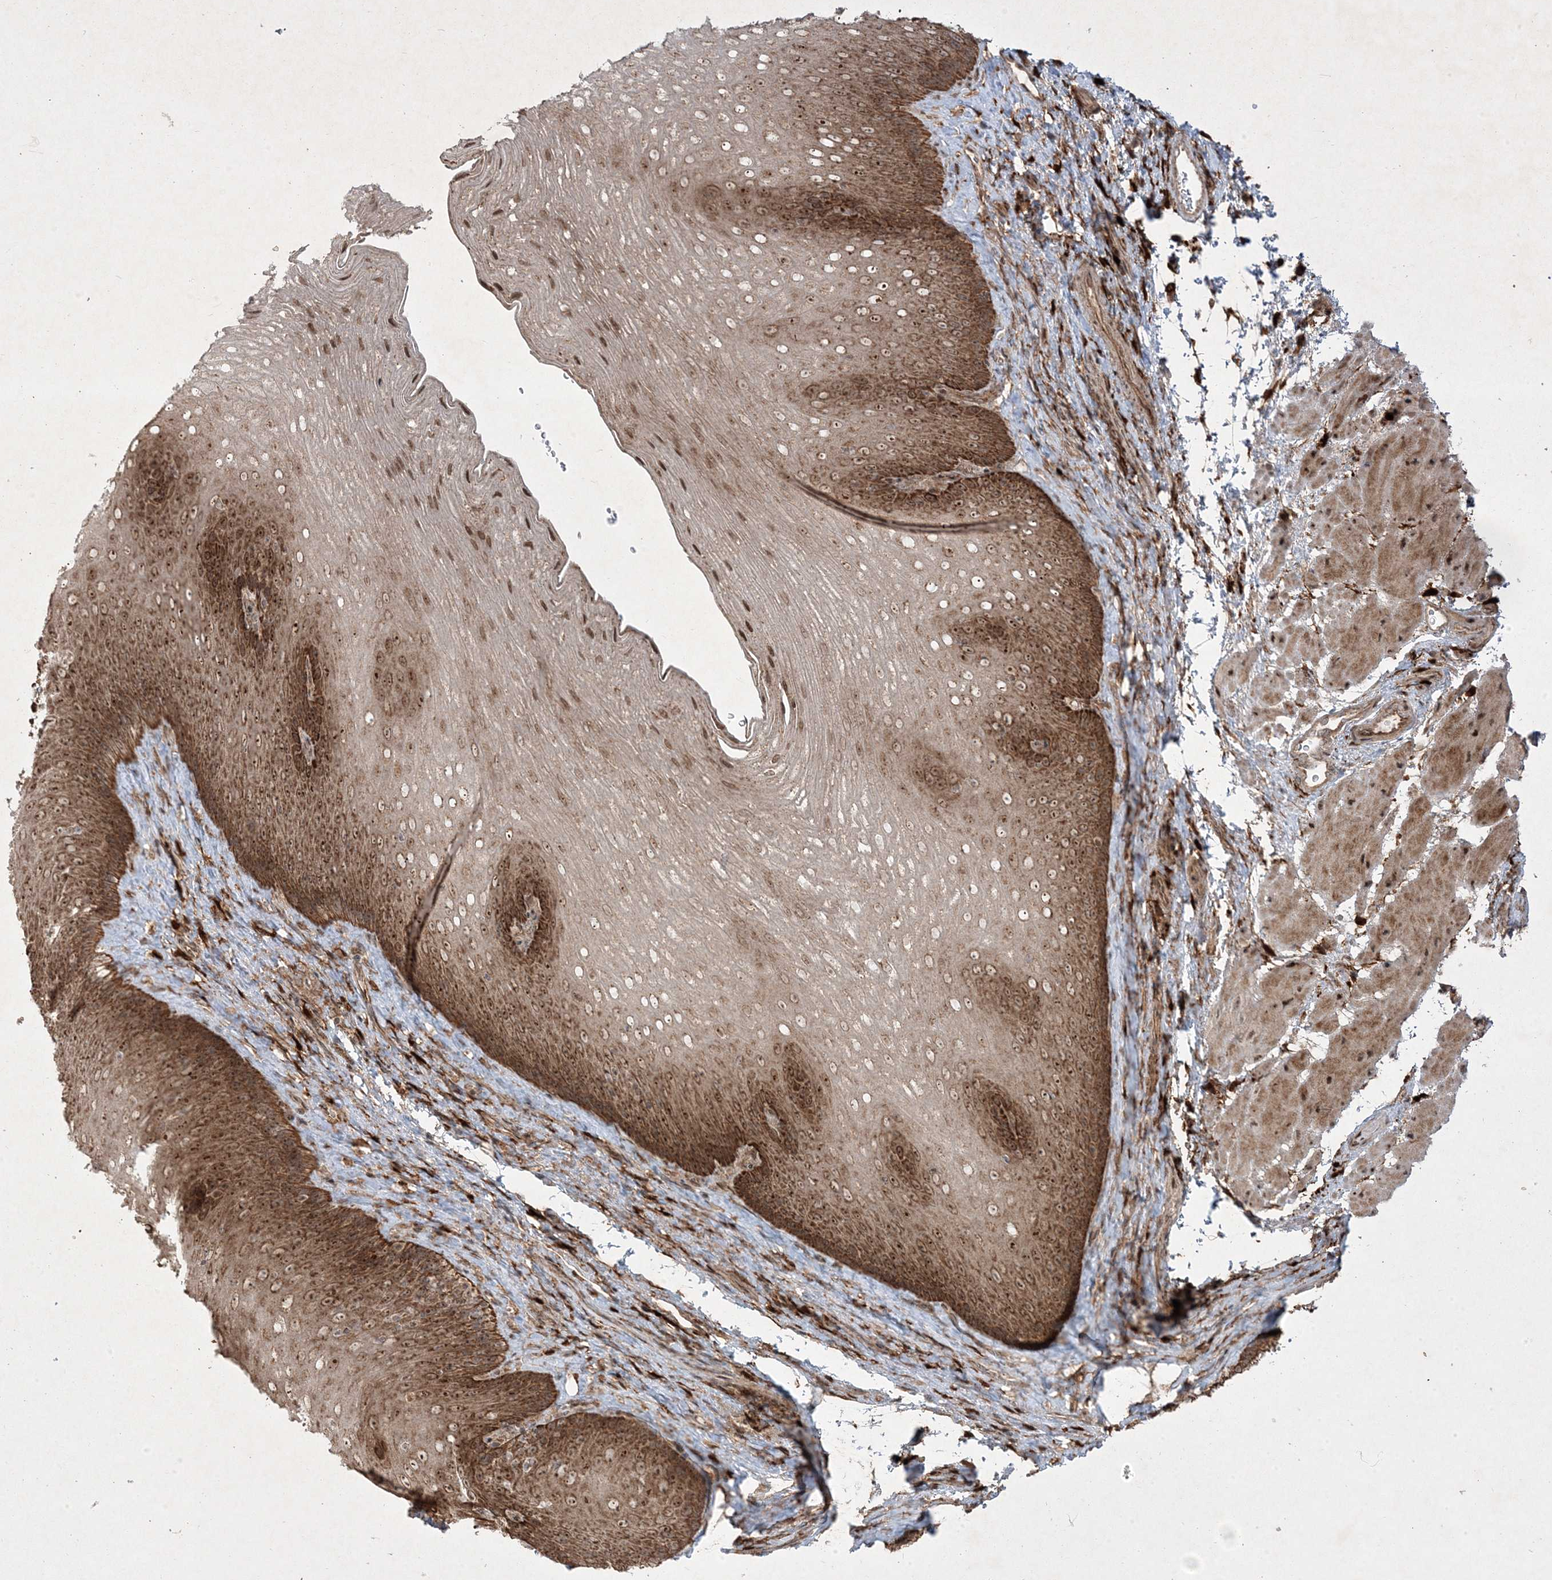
{"staining": {"intensity": "strong", "quantity": "25%-75%", "location": "cytoplasmic/membranous,nuclear"}, "tissue": "esophagus", "cell_type": "Squamous epithelial cells", "image_type": "normal", "snomed": [{"axis": "morphology", "description": "Normal tissue, NOS"}, {"axis": "topography", "description": "Esophagus"}], "caption": "Protein expression by IHC reveals strong cytoplasmic/membranous,nuclear positivity in about 25%-75% of squamous epithelial cells in unremarkable esophagus. Ihc stains the protein of interest in brown and the nuclei are stained blue.", "gene": "PLEKHM2", "patient": {"sex": "female", "age": 66}}